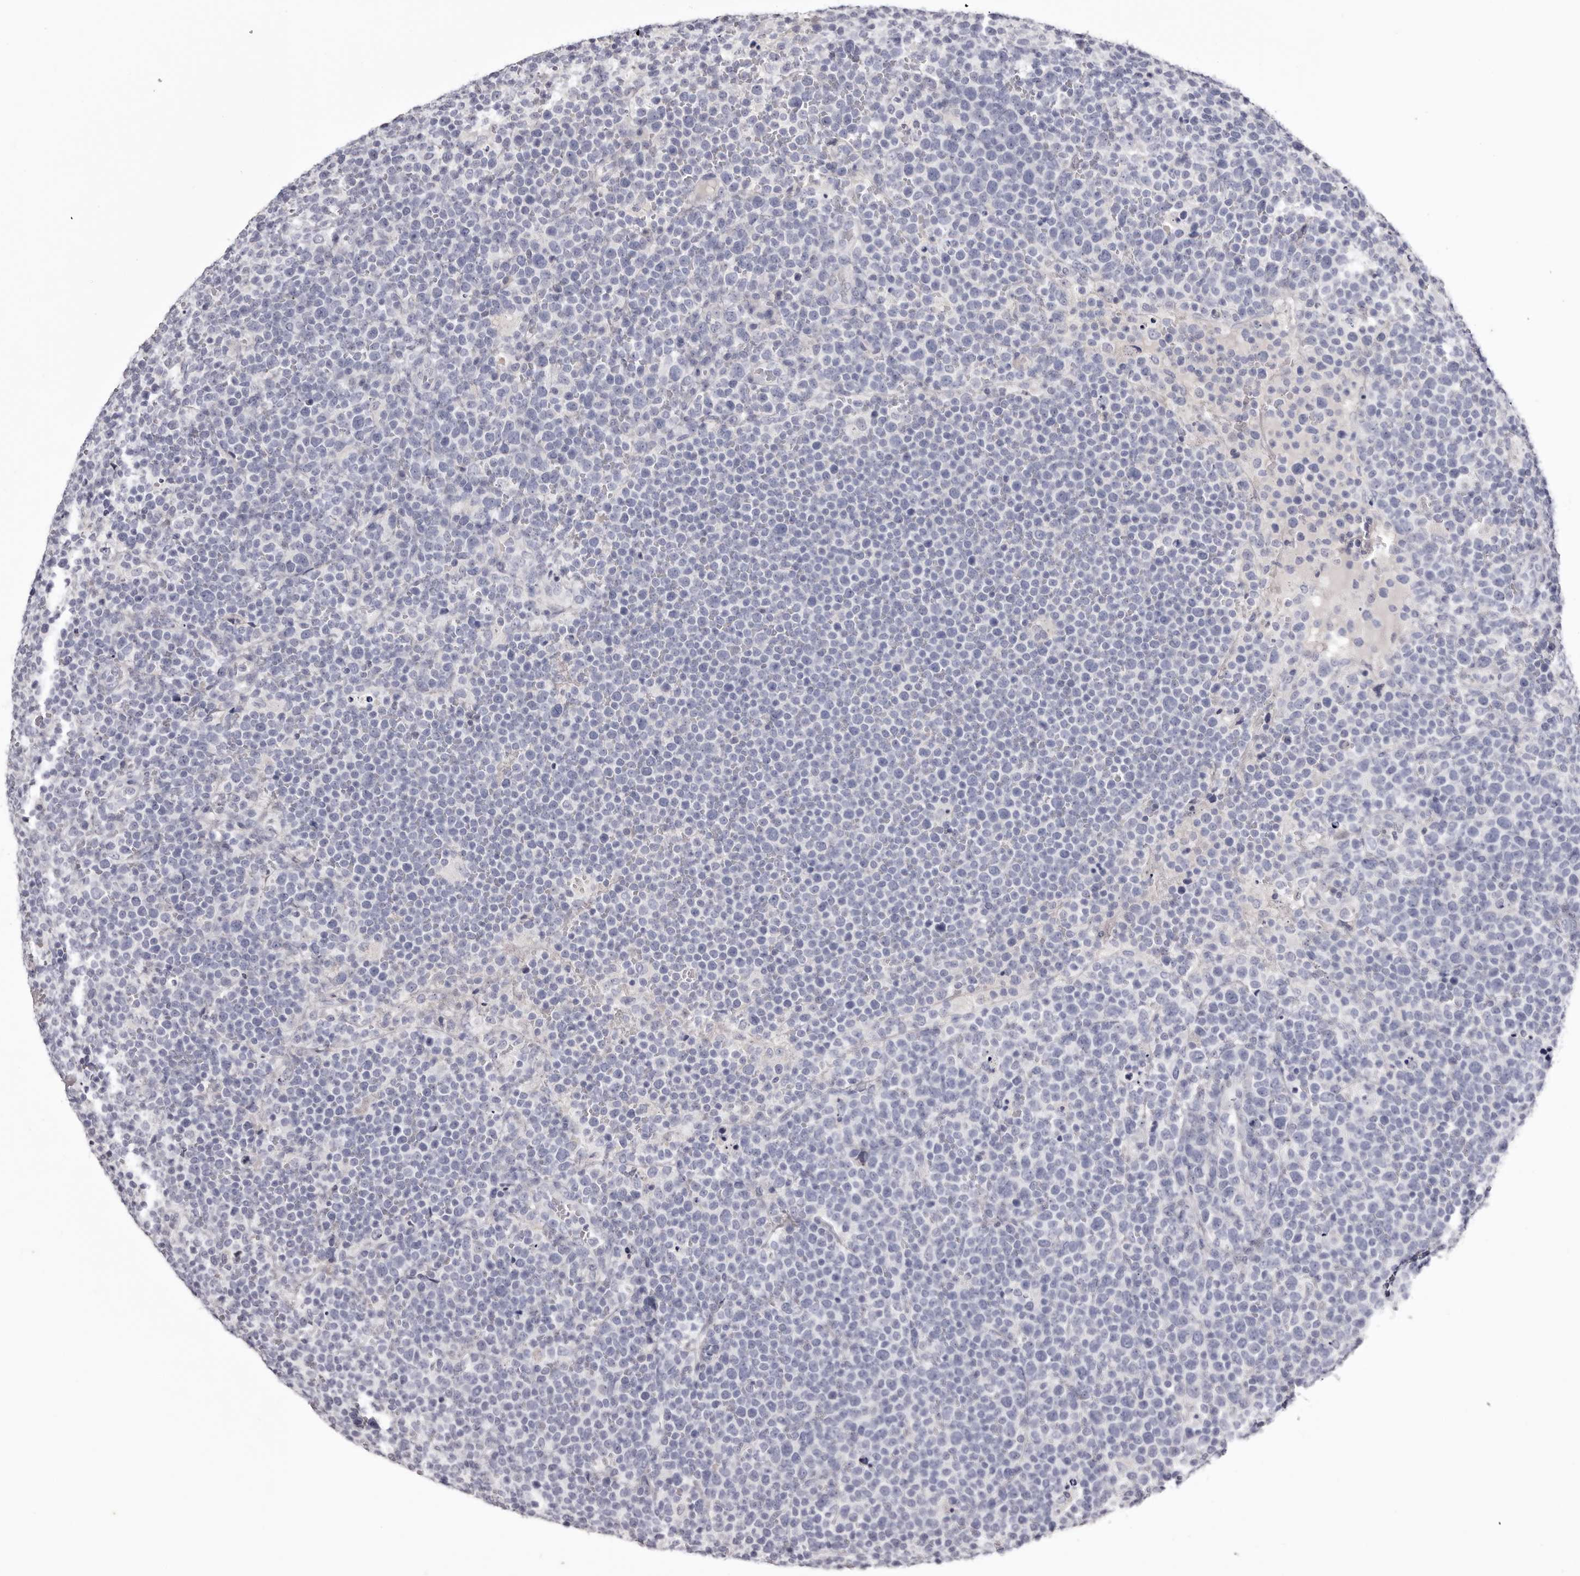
{"staining": {"intensity": "negative", "quantity": "none", "location": "none"}, "tissue": "lymphoma", "cell_type": "Tumor cells", "image_type": "cancer", "snomed": [{"axis": "morphology", "description": "Malignant lymphoma, non-Hodgkin's type, High grade"}, {"axis": "topography", "description": "Lymph node"}], "caption": "Immunohistochemical staining of lymphoma reveals no significant expression in tumor cells.", "gene": "CA6", "patient": {"sex": "male", "age": 61}}